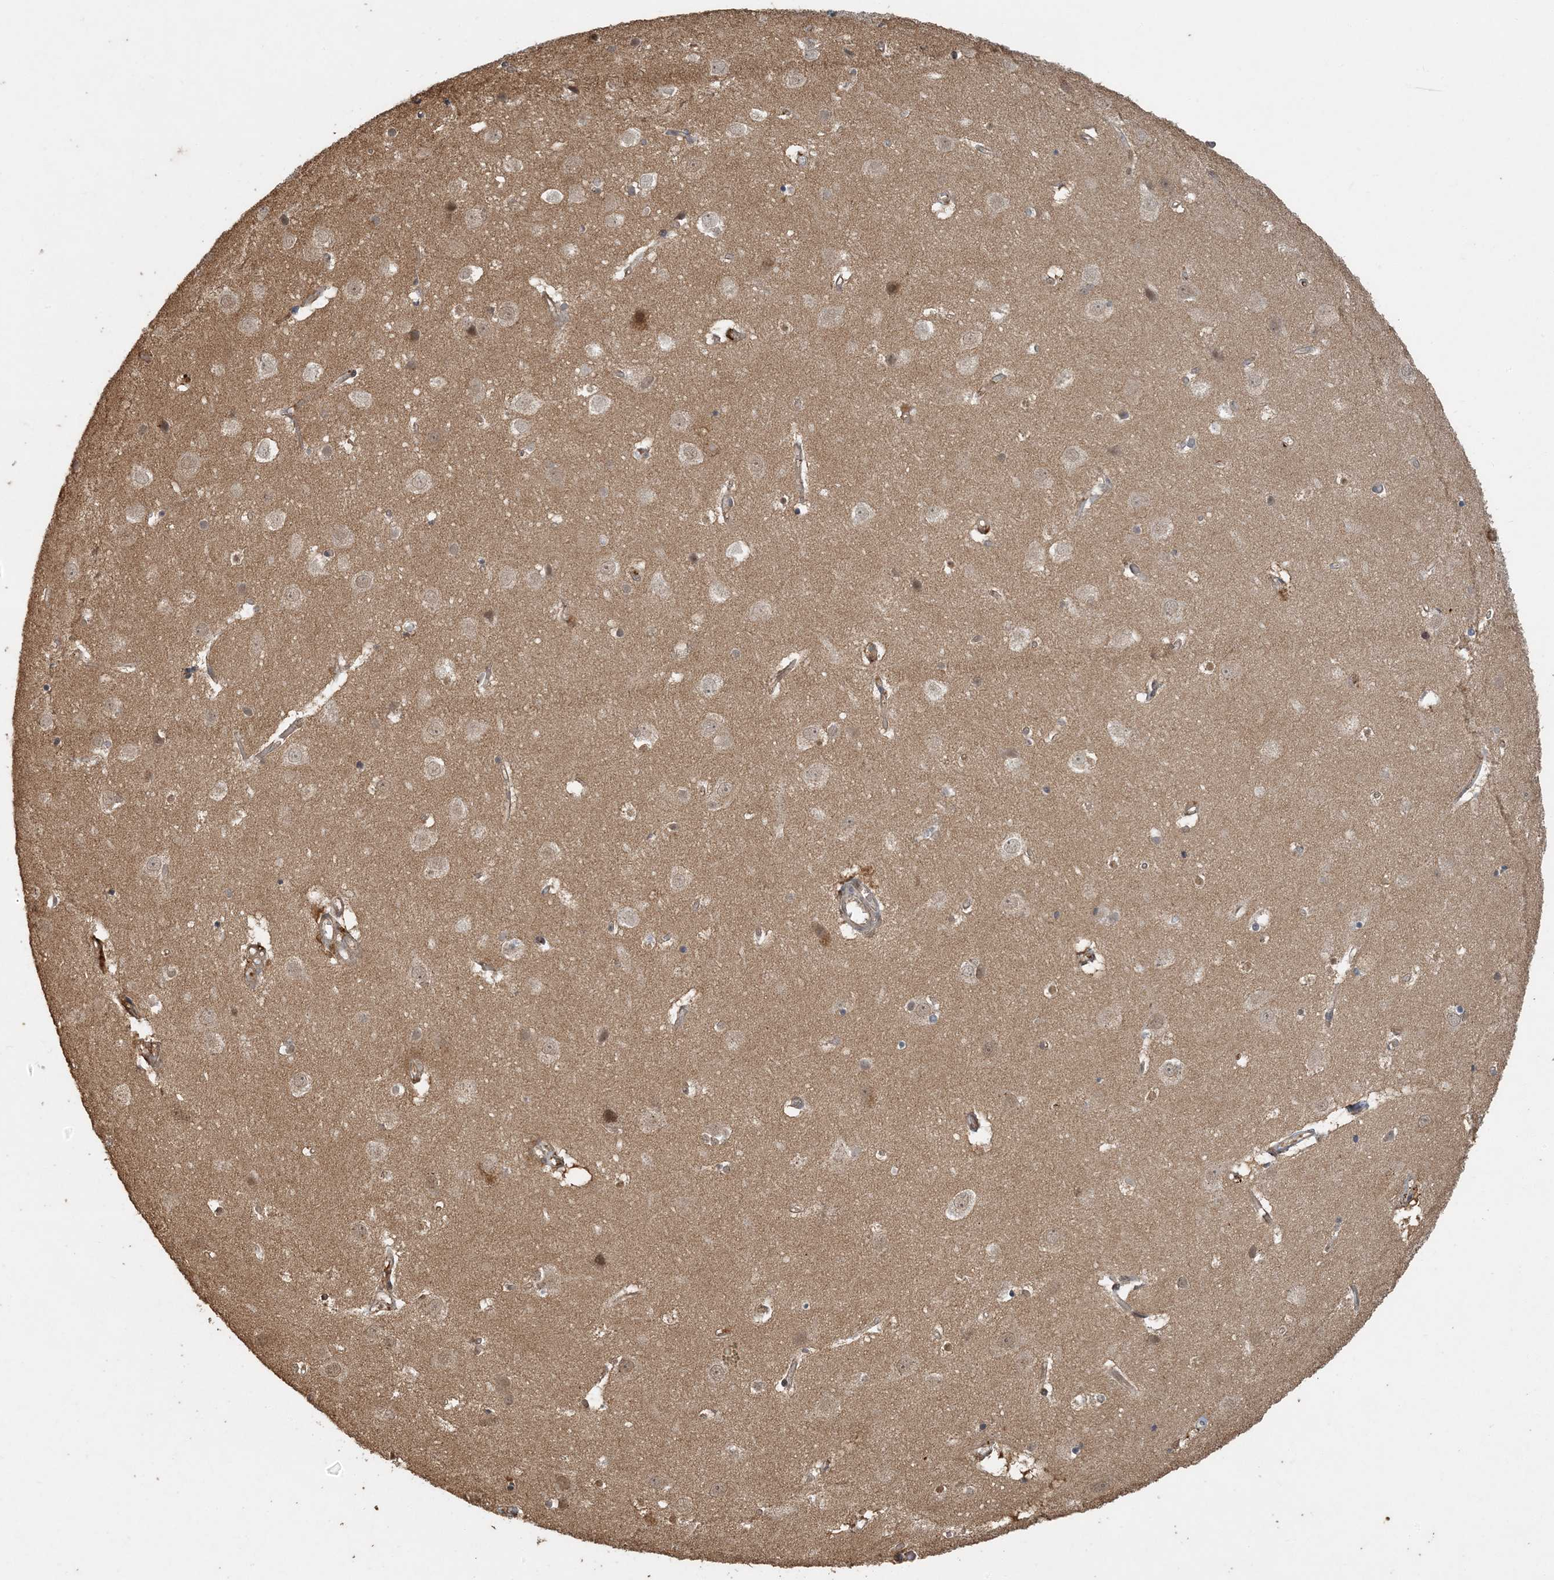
{"staining": {"intensity": "weak", "quantity": ">75%", "location": "cytoplasmic/membranous"}, "tissue": "cerebral cortex", "cell_type": "Endothelial cells", "image_type": "normal", "snomed": [{"axis": "morphology", "description": "Normal tissue, NOS"}, {"axis": "topography", "description": "Cerebral cortex"}], "caption": "Immunohistochemical staining of benign cerebral cortex exhibits low levels of weak cytoplasmic/membranous expression in about >75% of endothelial cells. The protein of interest is shown in brown color, while the nuclei are stained blue.", "gene": "AK9", "patient": {"sex": "male", "age": 54}}